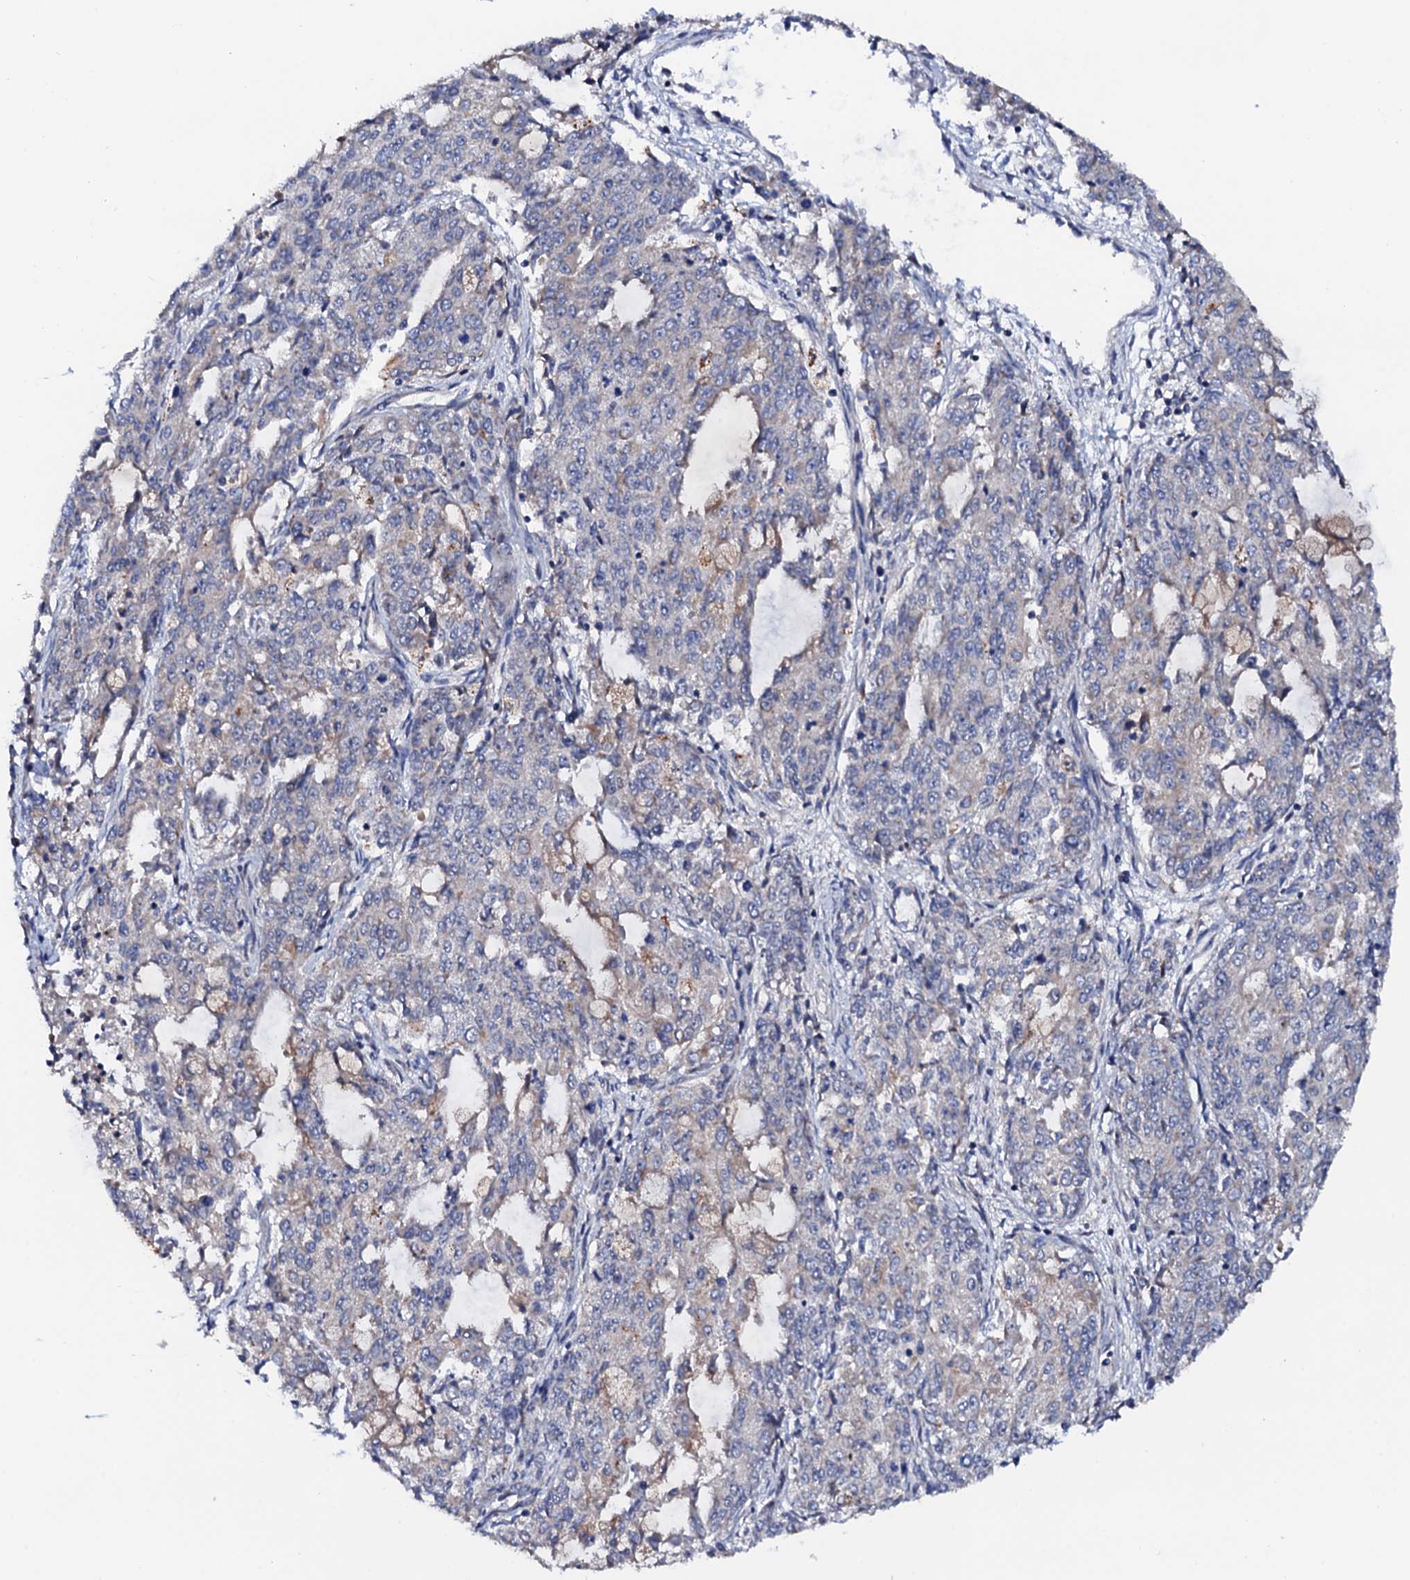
{"staining": {"intensity": "negative", "quantity": "none", "location": "none"}, "tissue": "endometrial cancer", "cell_type": "Tumor cells", "image_type": "cancer", "snomed": [{"axis": "morphology", "description": "Adenocarcinoma, NOS"}, {"axis": "topography", "description": "Endometrium"}], "caption": "This is an immunohistochemistry (IHC) photomicrograph of endometrial adenocarcinoma. There is no expression in tumor cells.", "gene": "MRPL48", "patient": {"sex": "female", "age": 50}}